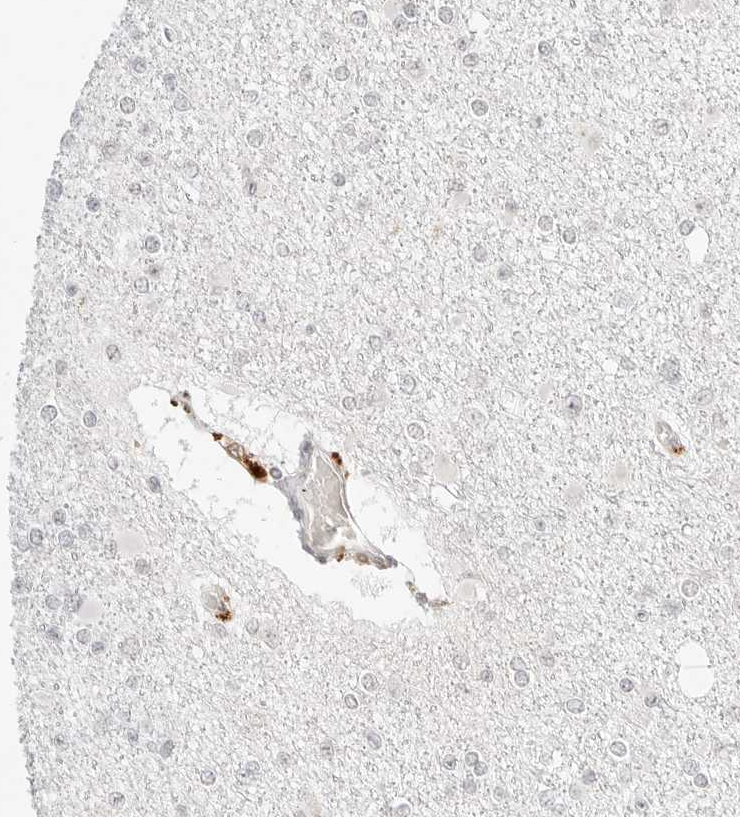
{"staining": {"intensity": "negative", "quantity": "none", "location": "none"}, "tissue": "glioma", "cell_type": "Tumor cells", "image_type": "cancer", "snomed": [{"axis": "morphology", "description": "Glioma, malignant, Low grade"}, {"axis": "topography", "description": "Brain"}], "caption": "Tumor cells show no significant protein expression in glioma.", "gene": "RPS6KL1", "patient": {"sex": "female", "age": 22}}